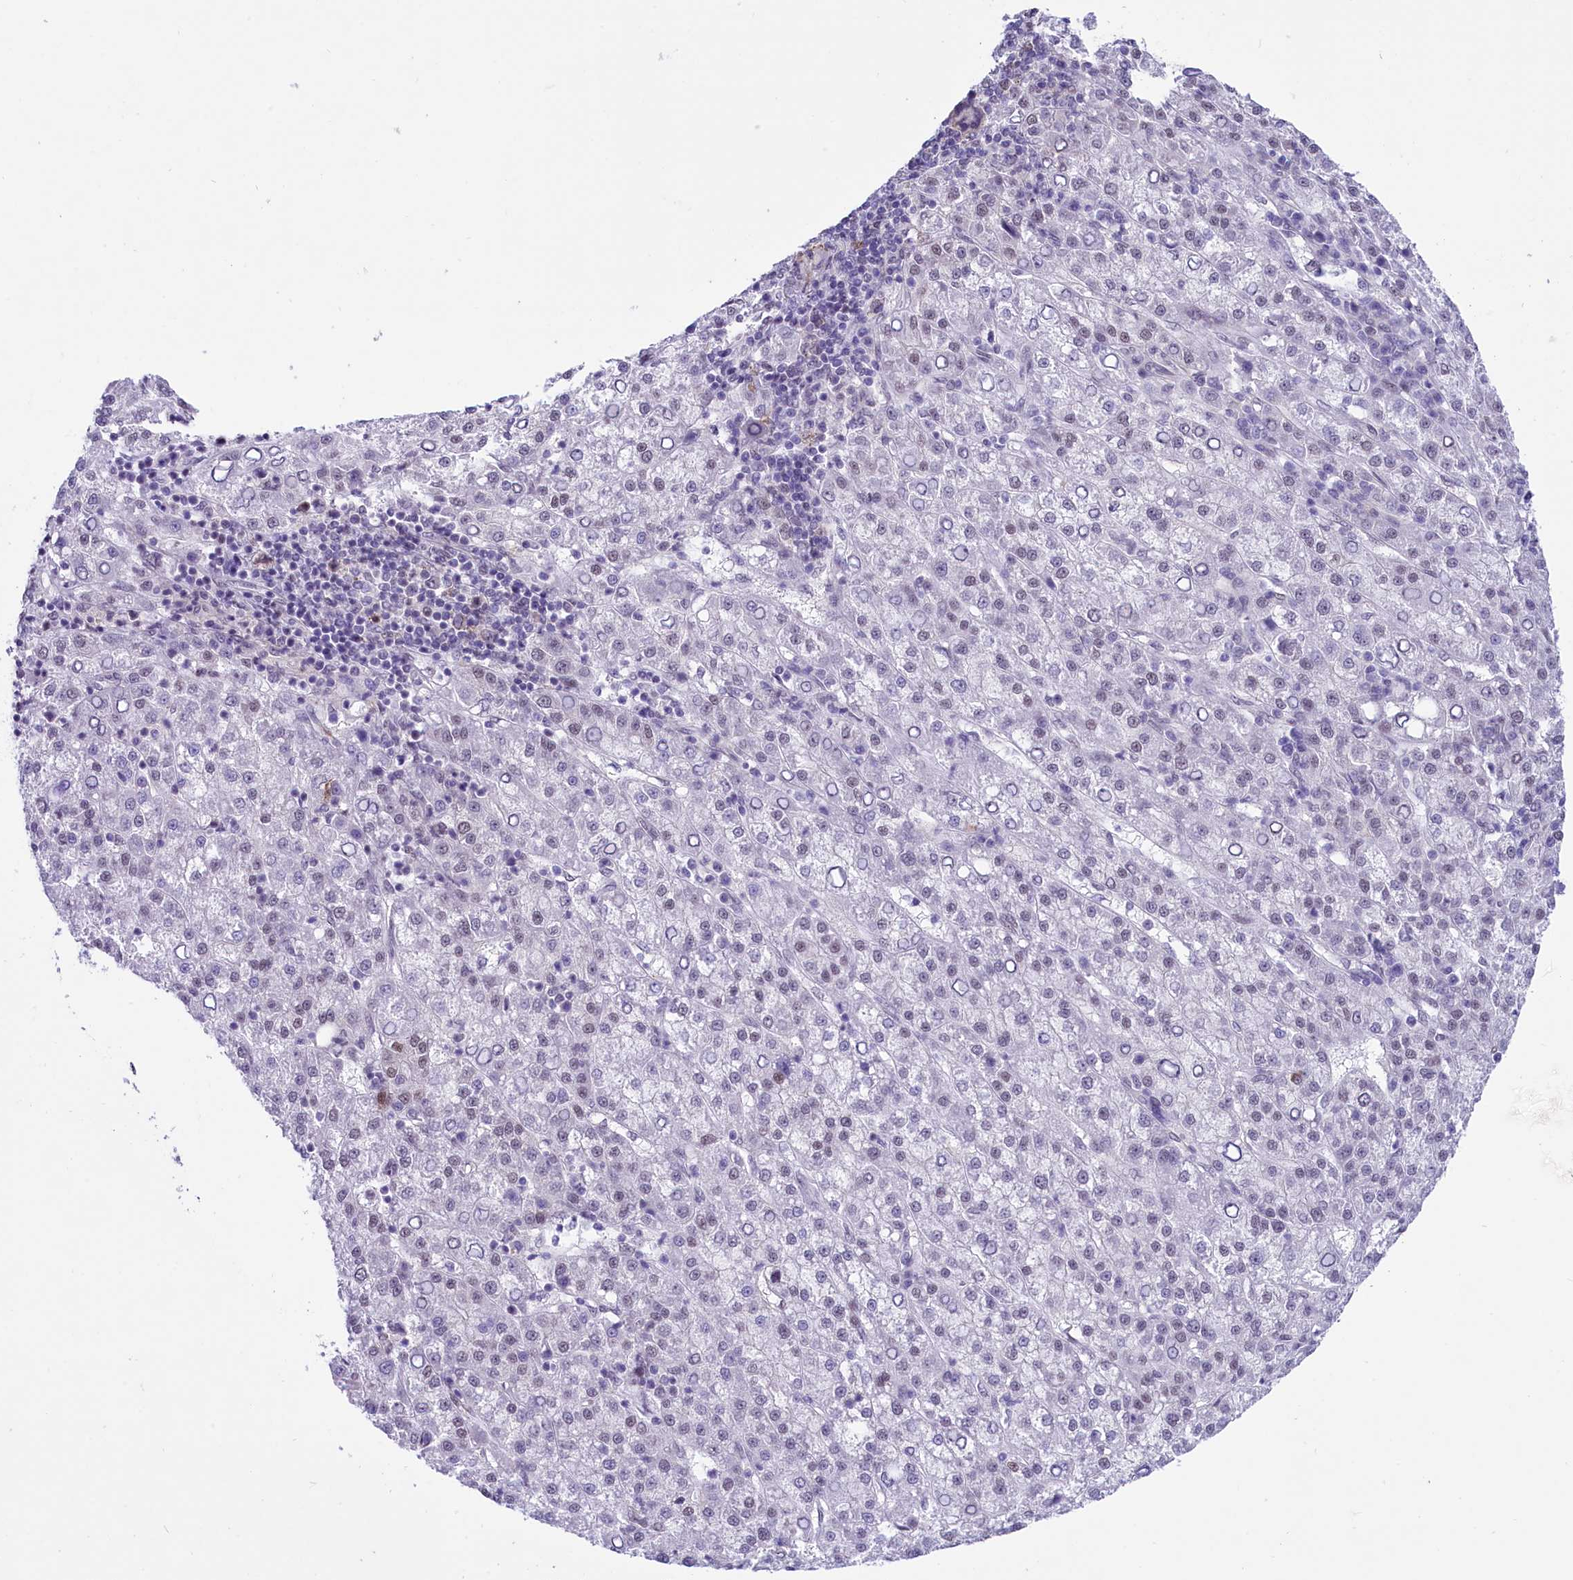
{"staining": {"intensity": "negative", "quantity": "none", "location": "none"}, "tissue": "liver cancer", "cell_type": "Tumor cells", "image_type": "cancer", "snomed": [{"axis": "morphology", "description": "Carcinoma, Hepatocellular, NOS"}, {"axis": "topography", "description": "Liver"}], "caption": "The micrograph reveals no staining of tumor cells in liver cancer (hepatocellular carcinoma).", "gene": "RPS6KB1", "patient": {"sex": "female", "age": 58}}